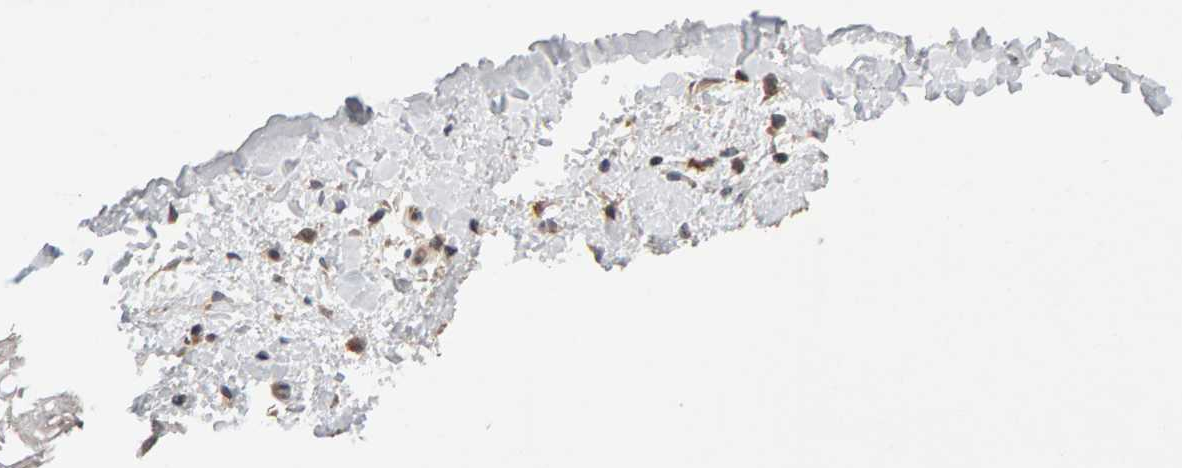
{"staining": {"intensity": "moderate", "quantity": ">75%", "location": "cytoplasmic/membranous"}, "tissue": "skin", "cell_type": "Epidermal cells", "image_type": "normal", "snomed": [{"axis": "morphology", "description": "Normal tissue, NOS"}, {"axis": "topography", "description": "Anal"}, {"axis": "topography", "description": "Peripheral nerve tissue"}], "caption": "Immunohistochemical staining of unremarkable human skin displays medium levels of moderate cytoplasmic/membranous positivity in about >75% of epidermal cells. The protein is shown in brown color, while the nuclei are stained blue.", "gene": "DNAJC7", "patient": {"sex": "male", "age": 44}}